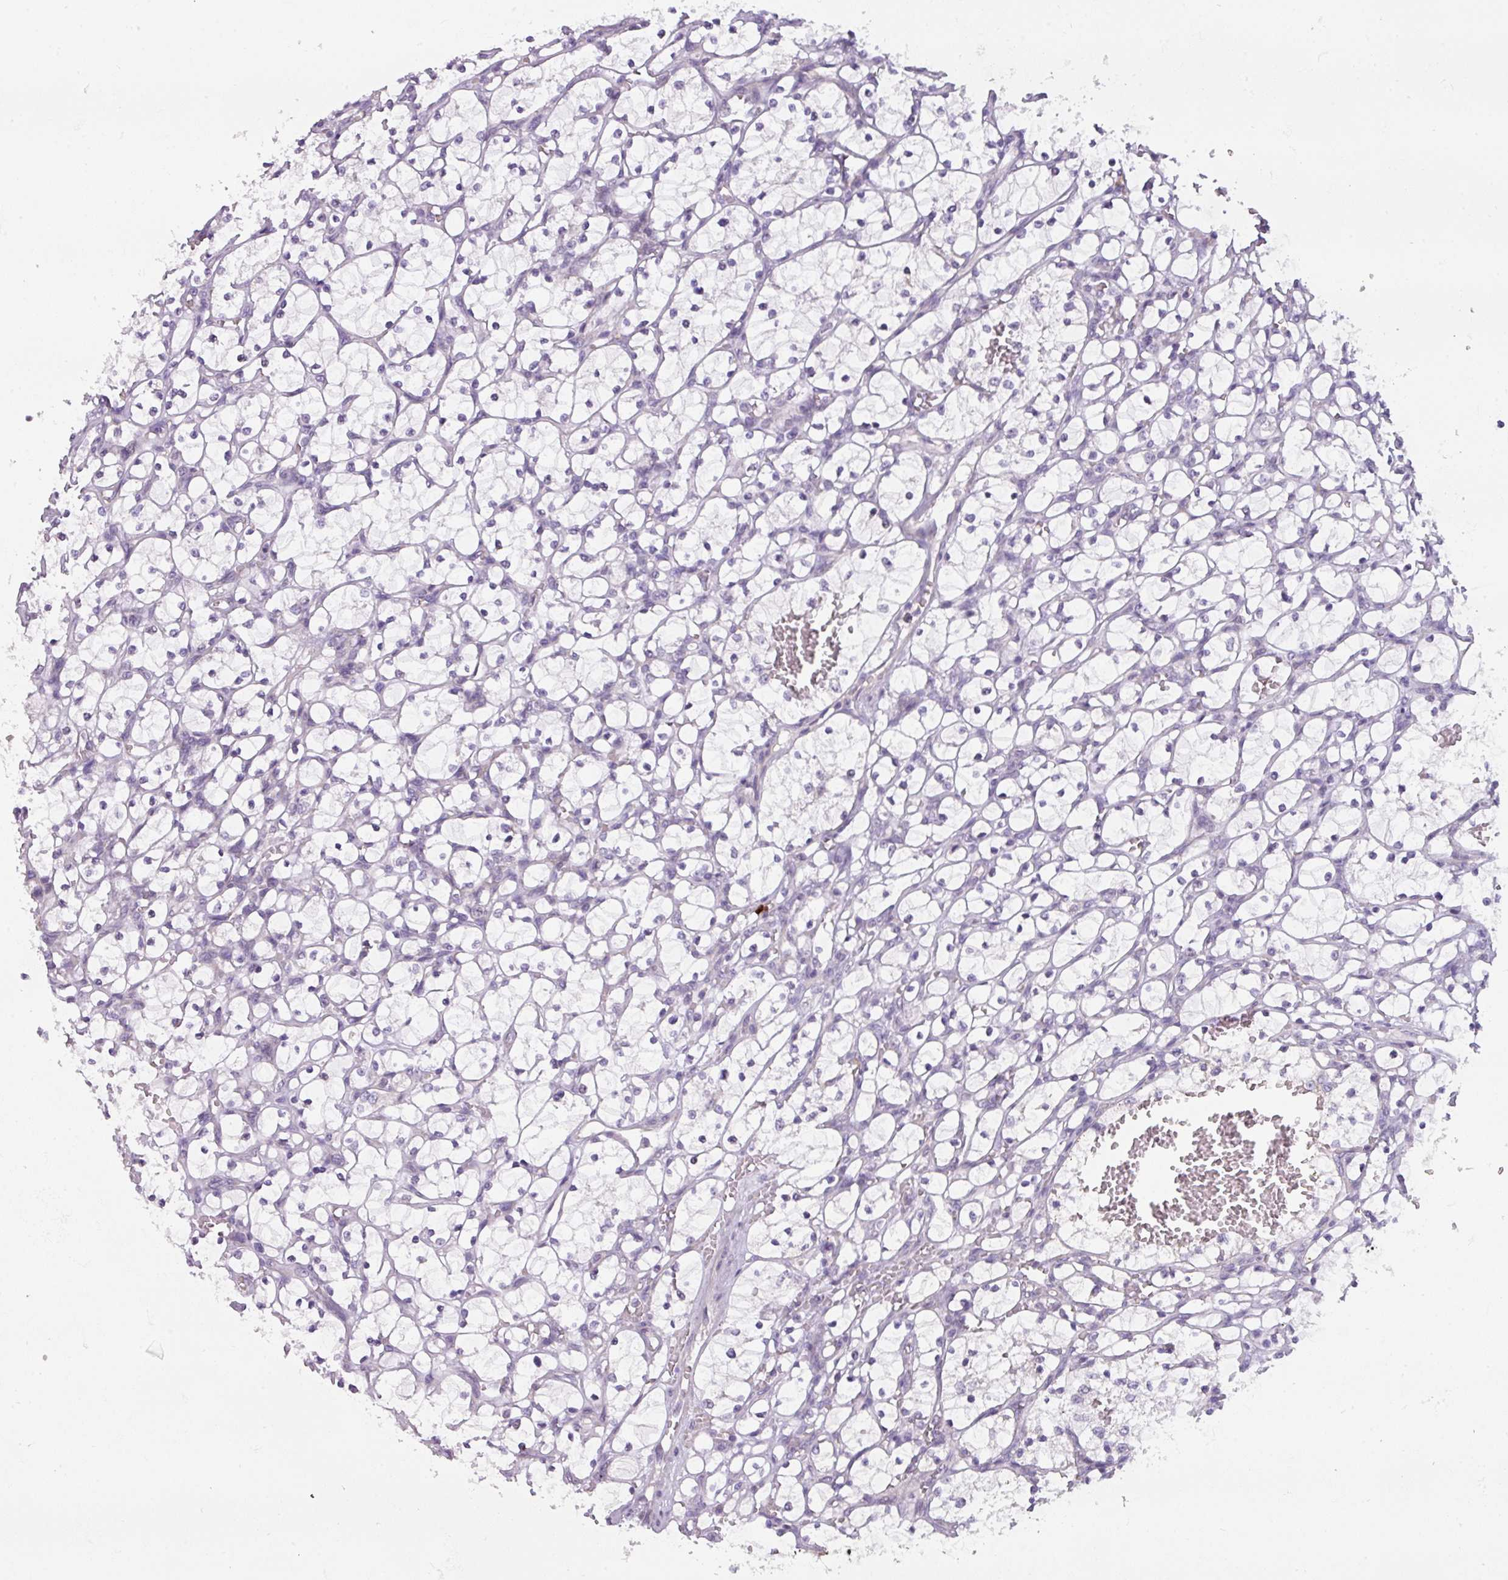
{"staining": {"intensity": "negative", "quantity": "none", "location": "none"}, "tissue": "renal cancer", "cell_type": "Tumor cells", "image_type": "cancer", "snomed": [{"axis": "morphology", "description": "Adenocarcinoma, NOS"}, {"axis": "topography", "description": "Kidney"}], "caption": "This is an immunohistochemistry (IHC) photomicrograph of renal adenocarcinoma. There is no expression in tumor cells.", "gene": "C2orf68", "patient": {"sex": "female", "age": 69}}